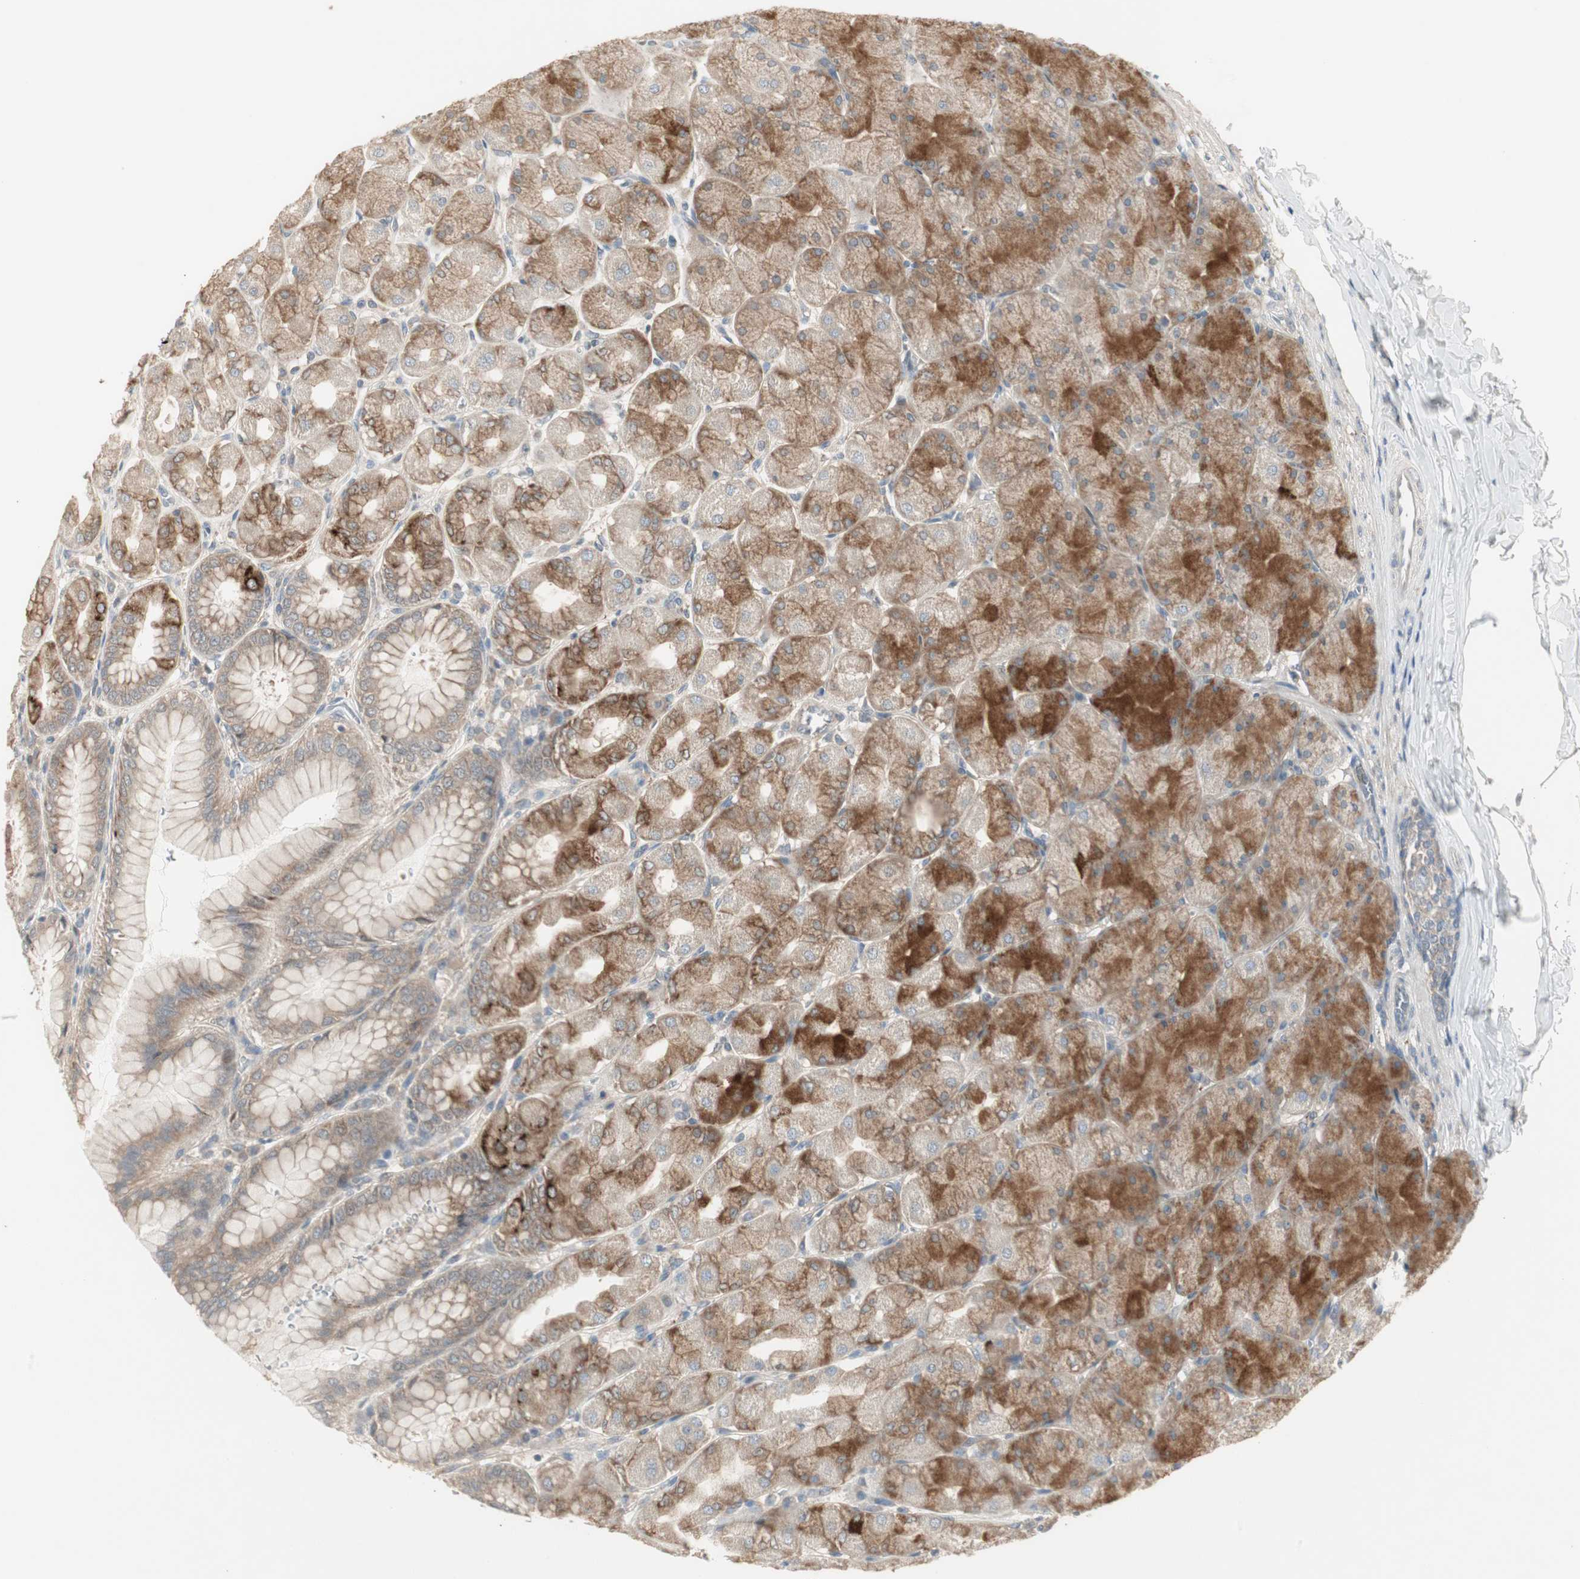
{"staining": {"intensity": "moderate", "quantity": ">75%", "location": "cytoplasmic/membranous"}, "tissue": "stomach", "cell_type": "Glandular cells", "image_type": "normal", "snomed": [{"axis": "morphology", "description": "Normal tissue, NOS"}, {"axis": "topography", "description": "Stomach, upper"}], "caption": "IHC staining of benign stomach, which shows medium levels of moderate cytoplasmic/membranous positivity in about >75% of glandular cells indicating moderate cytoplasmic/membranous protein expression. The staining was performed using DAB (brown) for protein detection and nuclei were counterstained in hematoxylin (blue).", "gene": "ZFP36", "patient": {"sex": "female", "age": 56}}